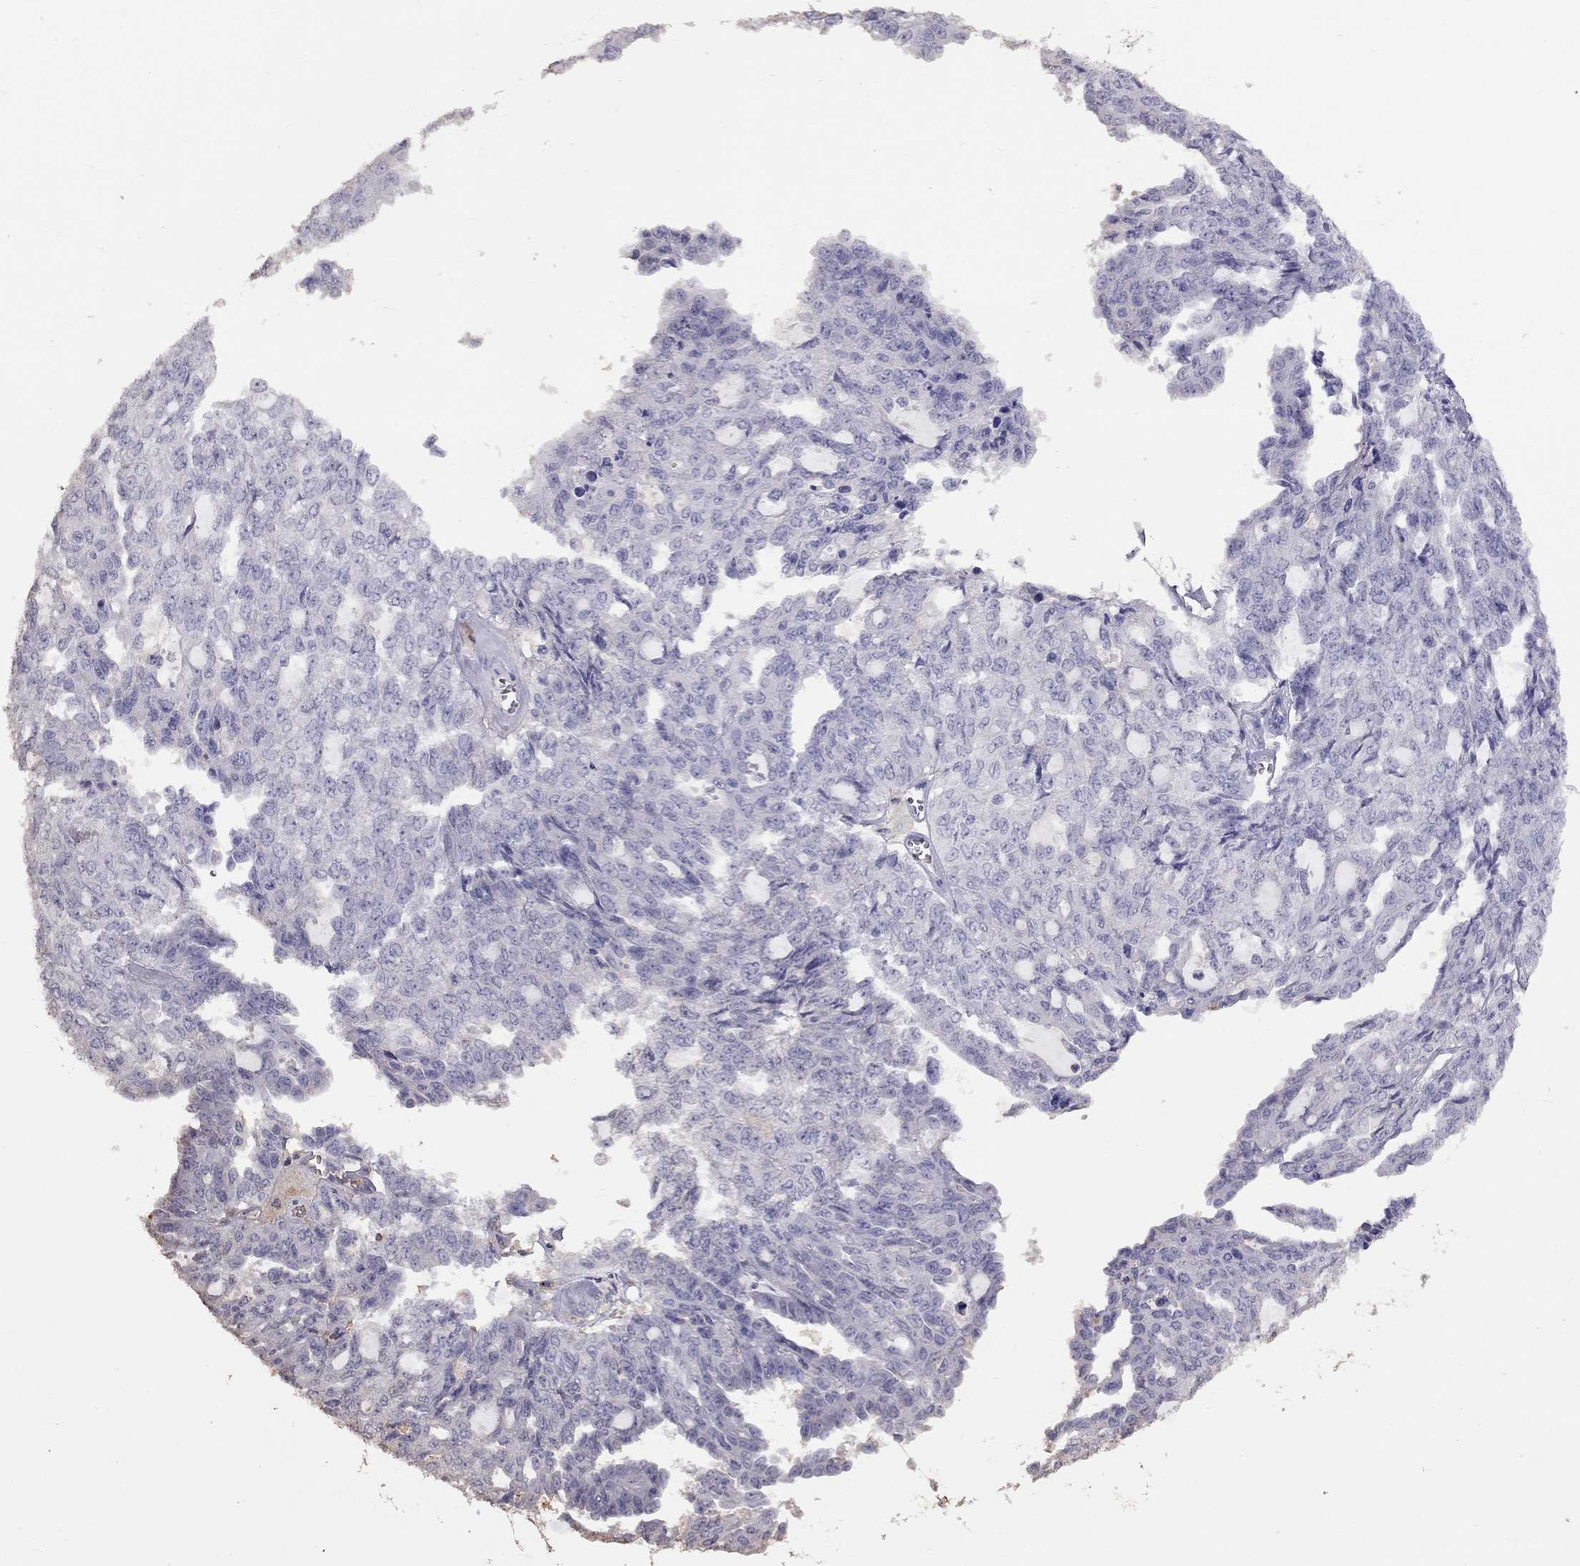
{"staining": {"intensity": "negative", "quantity": "none", "location": "none"}, "tissue": "ovarian cancer", "cell_type": "Tumor cells", "image_type": "cancer", "snomed": [{"axis": "morphology", "description": "Cystadenocarcinoma, serous, NOS"}, {"axis": "topography", "description": "Ovary"}], "caption": "The histopathology image displays no staining of tumor cells in ovarian serous cystadenocarcinoma.", "gene": "SUN3", "patient": {"sex": "female", "age": 71}}